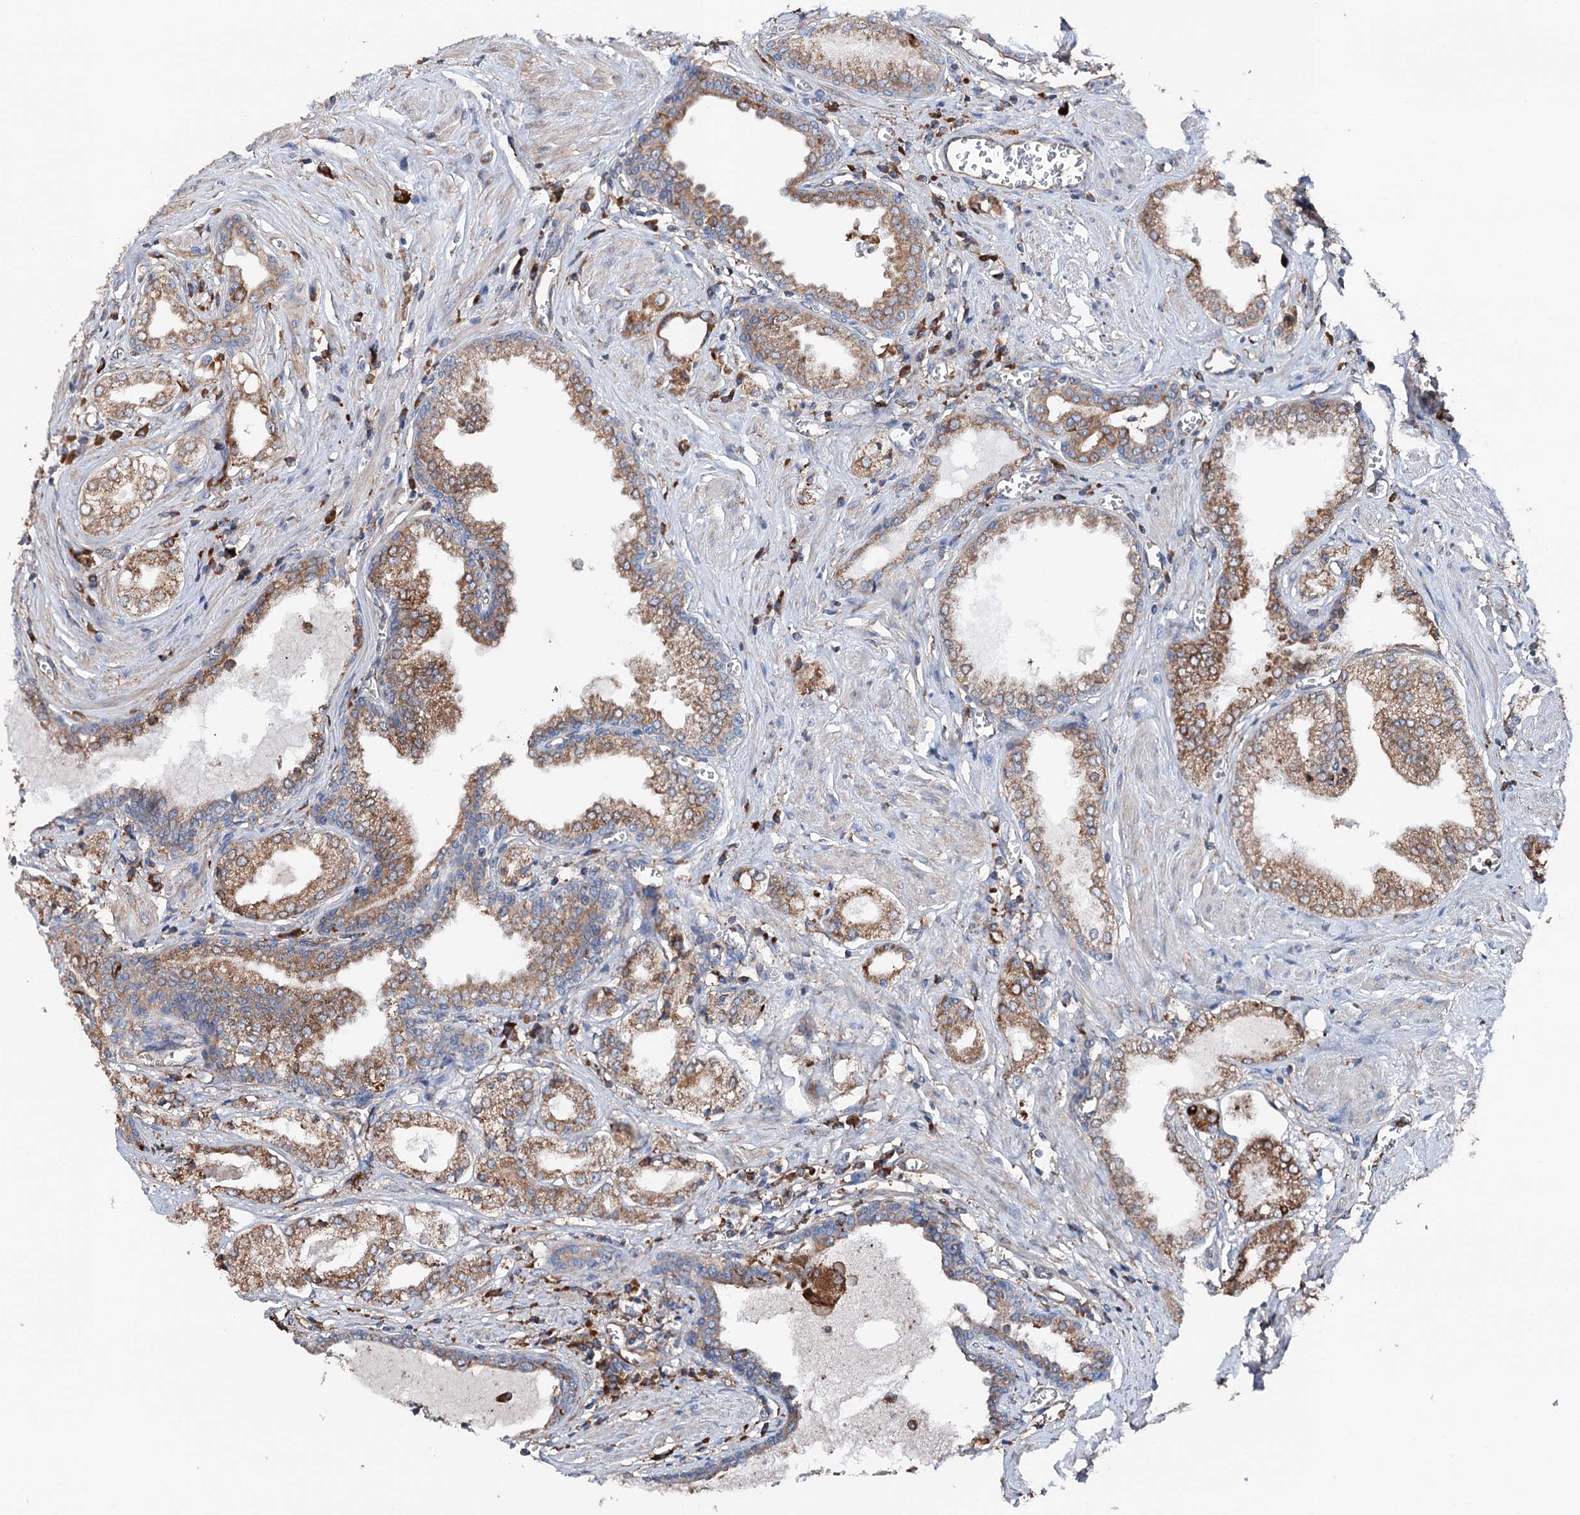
{"staining": {"intensity": "moderate", "quantity": ">75%", "location": "cytoplasmic/membranous"}, "tissue": "prostate cancer", "cell_type": "Tumor cells", "image_type": "cancer", "snomed": [{"axis": "morphology", "description": "Adenocarcinoma, Low grade"}, {"axis": "topography", "description": "Prostate"}], "caption": "Tumor cells display medium levels of moderate cytoplasmic/membranous staining in about >75% of cells in human prostate cancer.", "gene": "ERP29", "patient": {"sex": "male", "age": 60}}